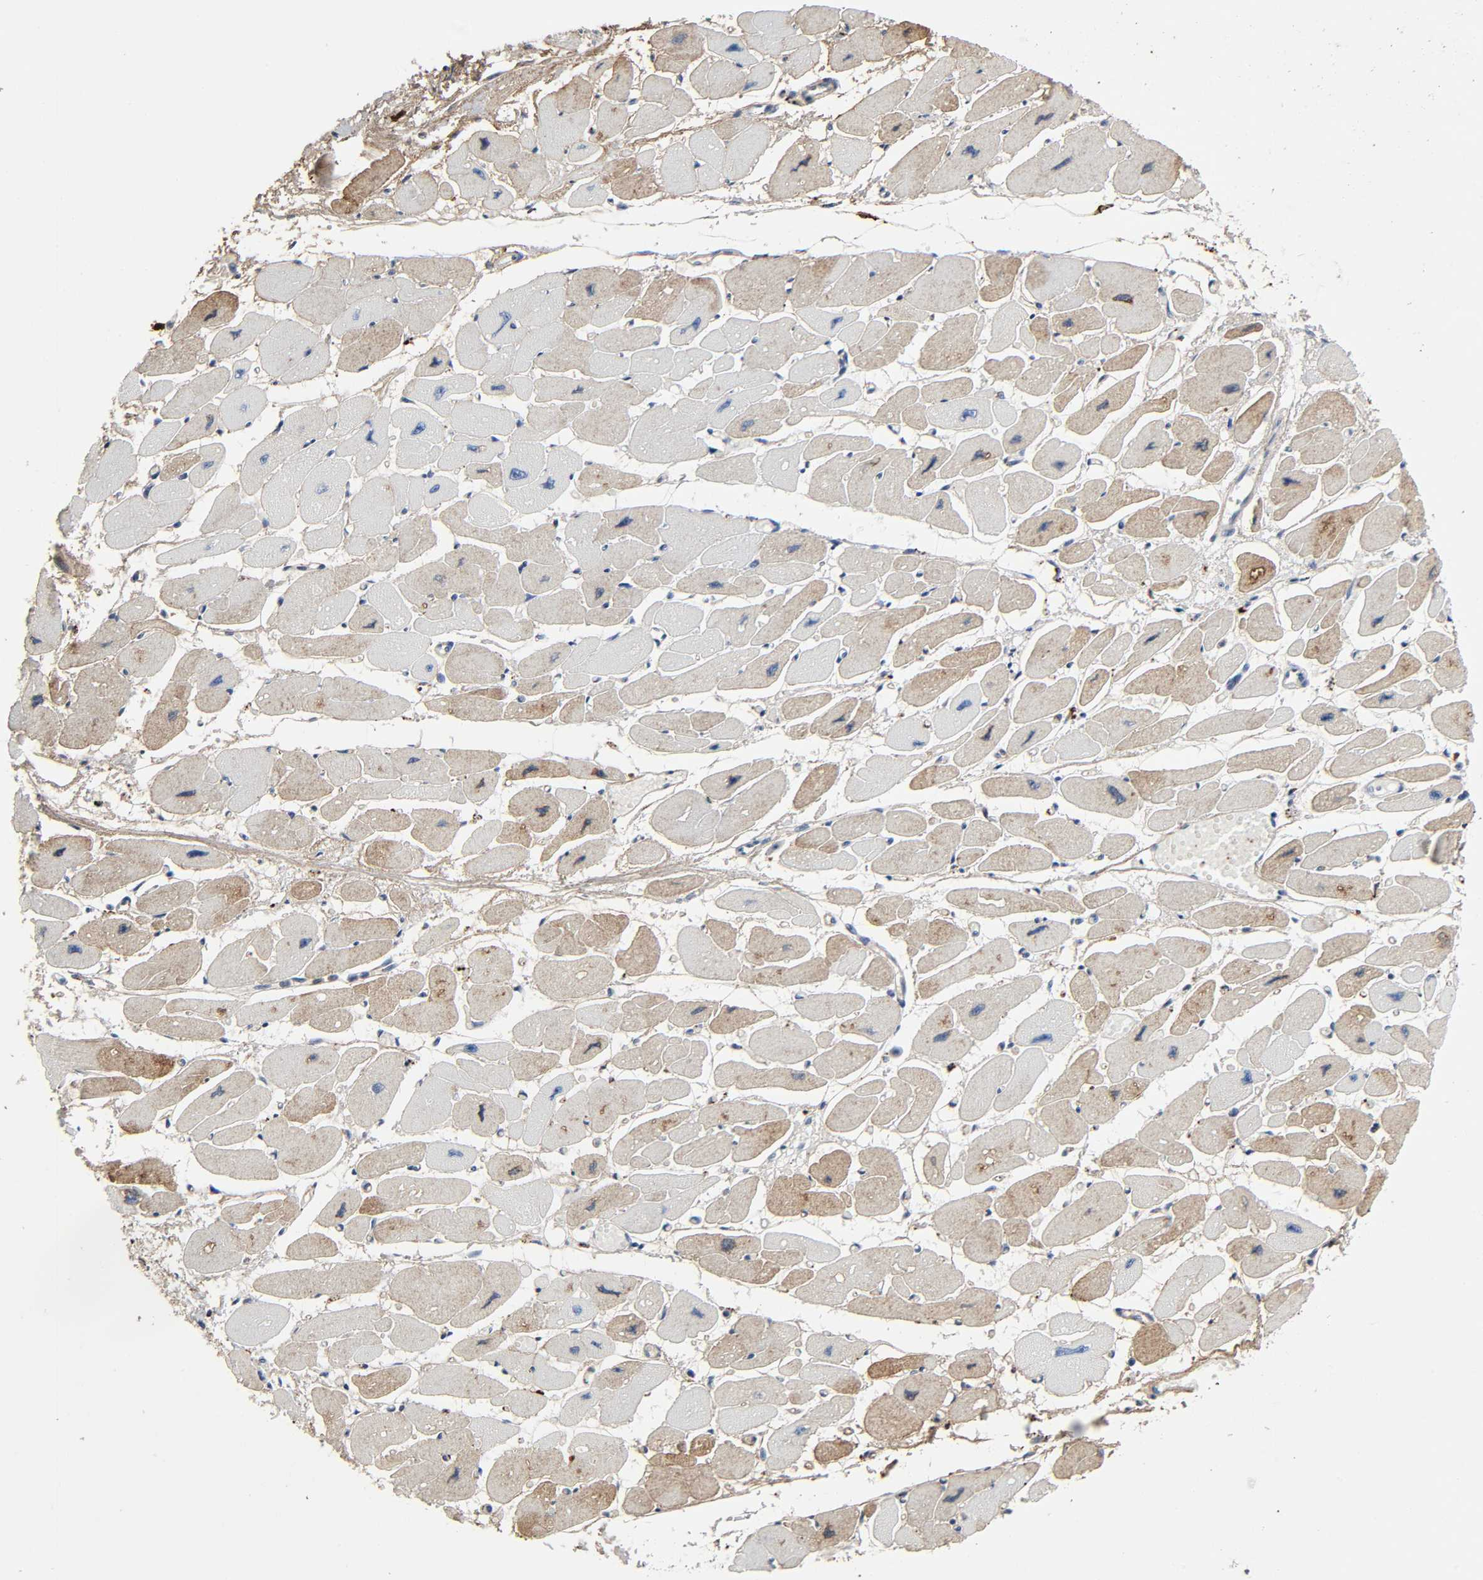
{"staining": {"intensity": "weak", "quantity": "25%-75%", "location": "cytoplasmic/membranous"}, "tissue": "heart muscle", "cell_type": "Cardiomyocytes", "image_type": "normal", "snomed": [{"axis": "morphology", "description": "Normal tissue, NOS"}, {"axis": "topography", "description": "Heart"}], "caption": "A low amount of weak cytoplasmic/membranous positivity is present in approximately 25%-75% of cardiomyocytes in unremarkable heart muscle.", "gene": "C3", "patient": {"sex": "female", "age": 54}}